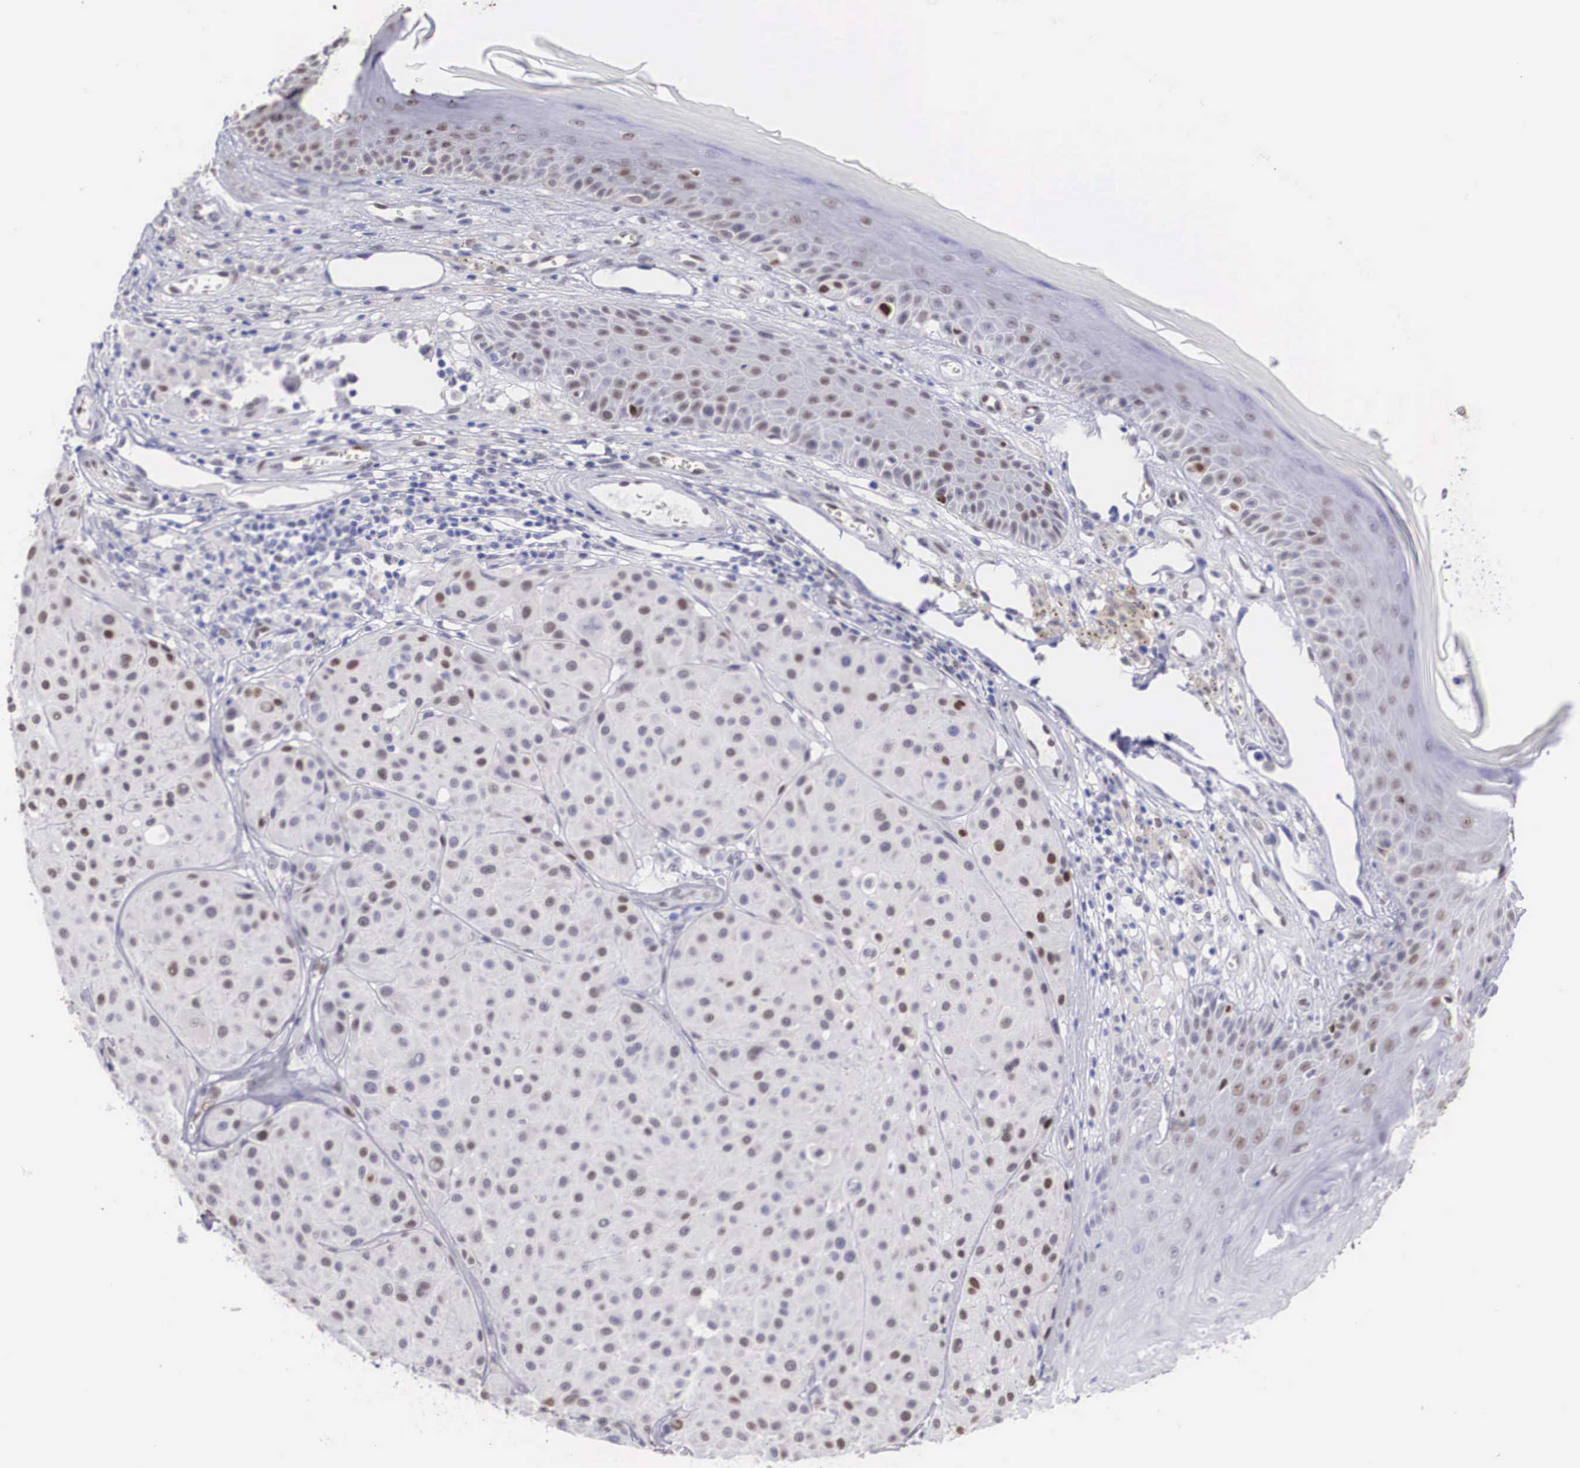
{"staining": {"intensity": "moderate", "quantity": "25%-75%", "location": "nuclear"}, "tissue": "melanoma", "cell_type": "Tumor cells", "image_type": "cancer", "snomed": [{"axis": "morphology", "description": "Malignant melanoma, NOS"}, {"axis": "topography", "description": "Skin"}], "caption": "Brown immunohistochemical staining in human melanoma exhibits moderate nuclear positivity in approximately 25%-75% of tumor cells. The staining was performed using DAB to visualize the protein expression in brown, while the nuclei were stained in blue with hematoxylin (Magnification: 20x).", "gene": "HMGN5", "patient": {"sex": "male", "age": 36}}